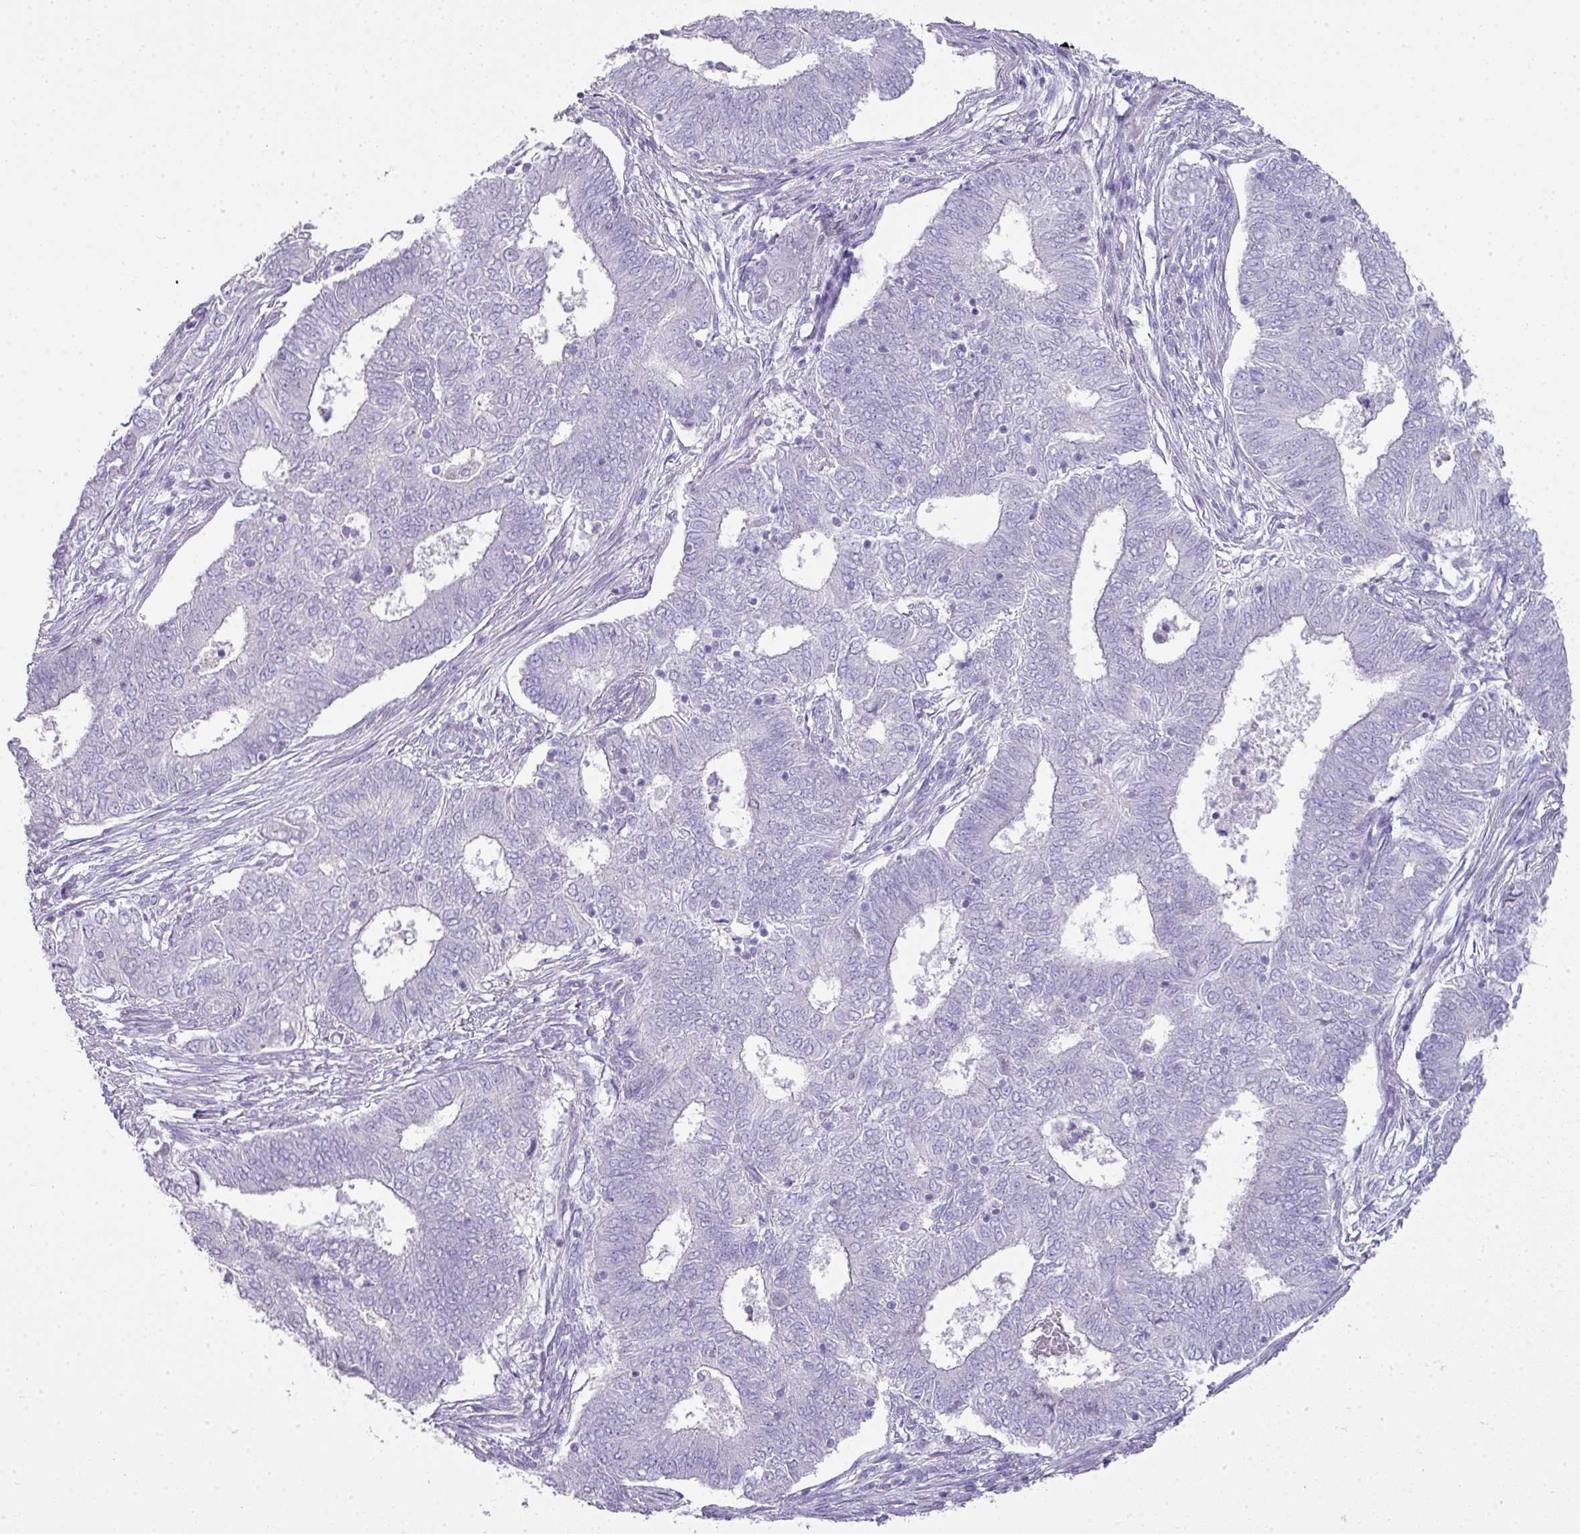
{"staining": {"intensity": "negative", "quantity": "none", "location": "none"}, "tissue": "endometrial cancer", "cell_type": "Tumor cells", "image_type": "cancer", "snomed": [{"axis": "morphology", "description": "Adenocarcinoma, NOS"}, {"axis": "topography", "description": "Endometrium"}], "caption": "Protein analysis of adenocarcinoma (endometrial) demonstrates no significant staining in tumor cells. (Brightfield microscopy of DAB immunohistochemistry (IHC) at high magnification).", "gene": "GLI4", "patient": {"sex": "female", "age": 62}}